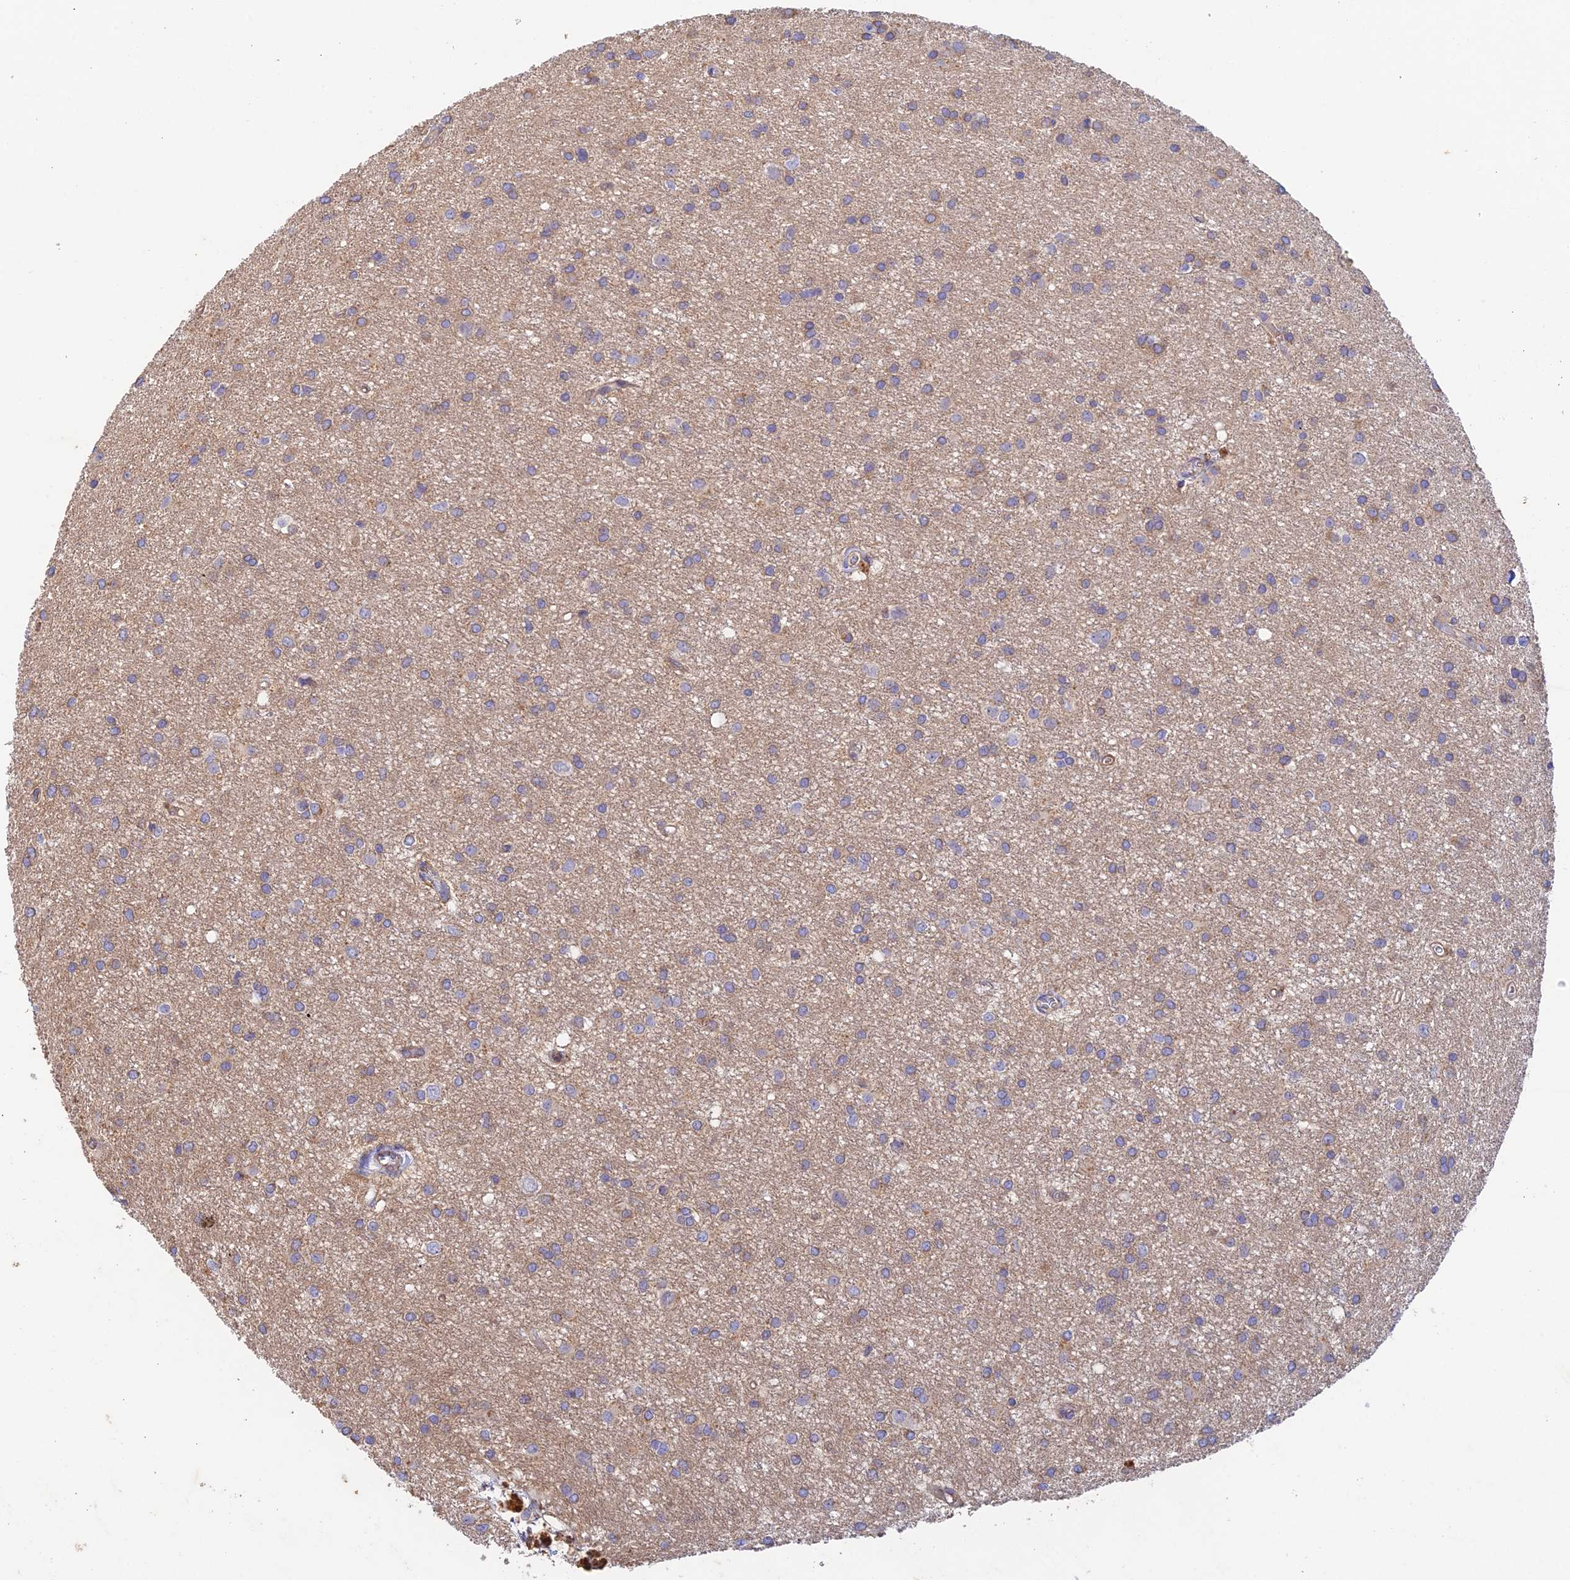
{"staining": {"intensity": "weak", "quantity": "25%-75%", "location": "cytoplasmic/membranous"}, "tissue": "glioma", "cell_type": "Tumor cells", "image_type": "cancer", "snomed": [{"axis": "morphology", "description": "Glioma, malignant, High grade"}, {"axis": "topography", "description": "Brain"}], "caption": "A brown stain shows weak cytoplasmic/membranous expression of a protein in malignant glioma (high-grade) tumor cells.", "gene": "MYO9A", "patient": {"sex": "female", "age": 50}}